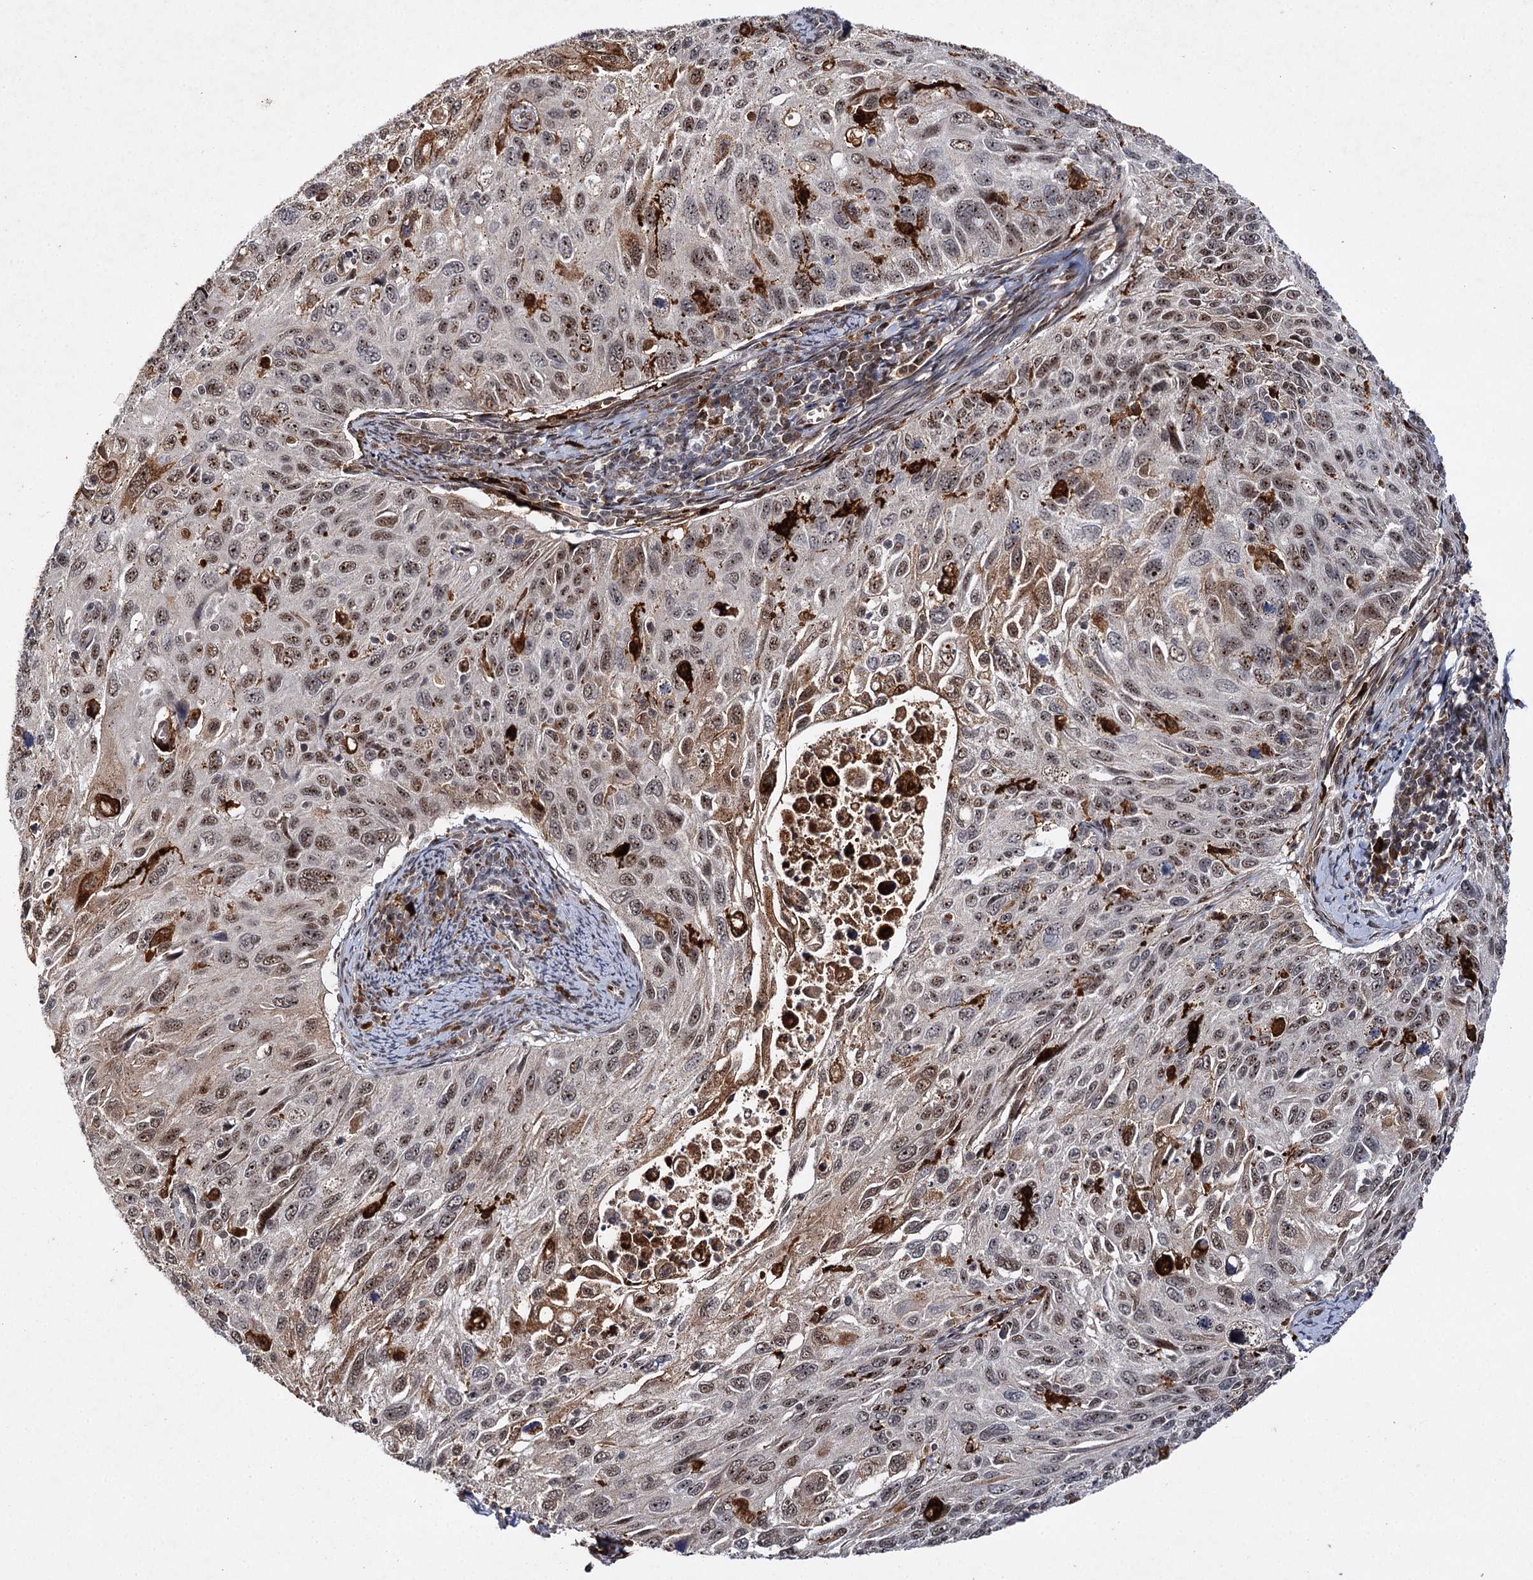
{"staining": {"intensity": "moderate", "quantity": ">75%", "location": "cytoplasmic/membranous,nuclear"}, "tissue": "cervical cancer", "cell_type": "Tumor cells", "image_type": "cancer", "snomed": [{"axis": "morphology", "description": "Squamous cell carcinoma, NOS"}, {"axis": "topography", "description": "Cervix"}], "caption": "Immunohistochemistry image of cervical squamous cell carcinoma stained for a protein (brown), which displays medium levels of moderate cytoplasmic/membranous and nuclear expression in approximately >75% of tumor cells.", "gene": "BUD13", "patient": {"sex": "female", "age": 70}}